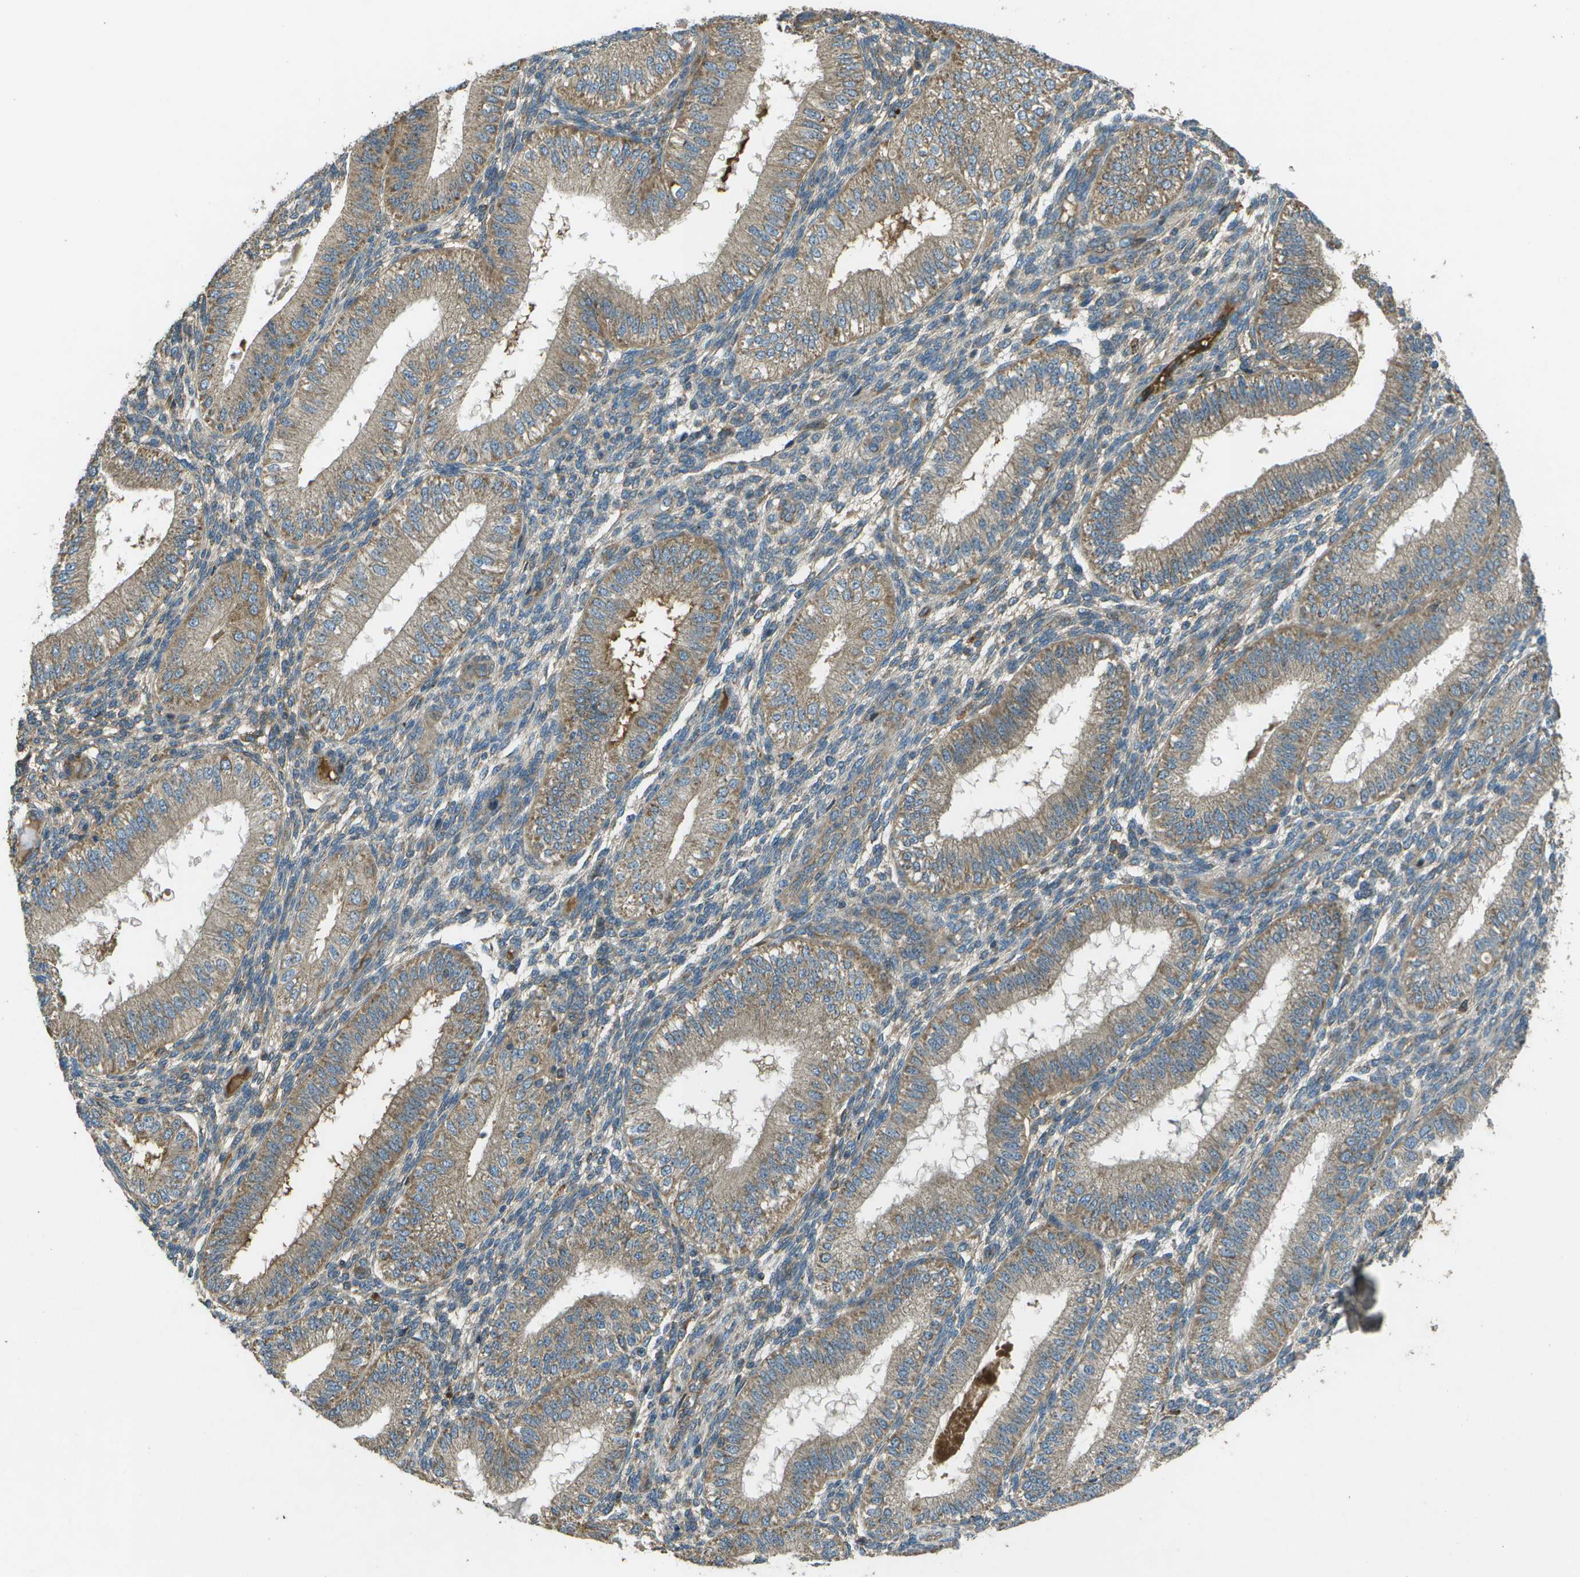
{"staining": {"intensity": "weak", "quantity": "25%-75%", "location": "cytoplasmic/membranous"}, "tissue": "endometrium", "cell_type": "Cells in endometrial stroma", "image_type": "normal", "snomed": [{"axis": "morphology", "description": "Normal tissue, NOS"}, {"axis": "topography", "description": "Endometrium"}], "caption": "This micrograph reveals immunohistochemistry staining of benign endometrium, with low weak cytoplasmic/membranous staining in approximately 25%-75% of cells in endometrial stroma.", "gene": "PXYLP1", "patient": {"sex": "female", "age": 39}}